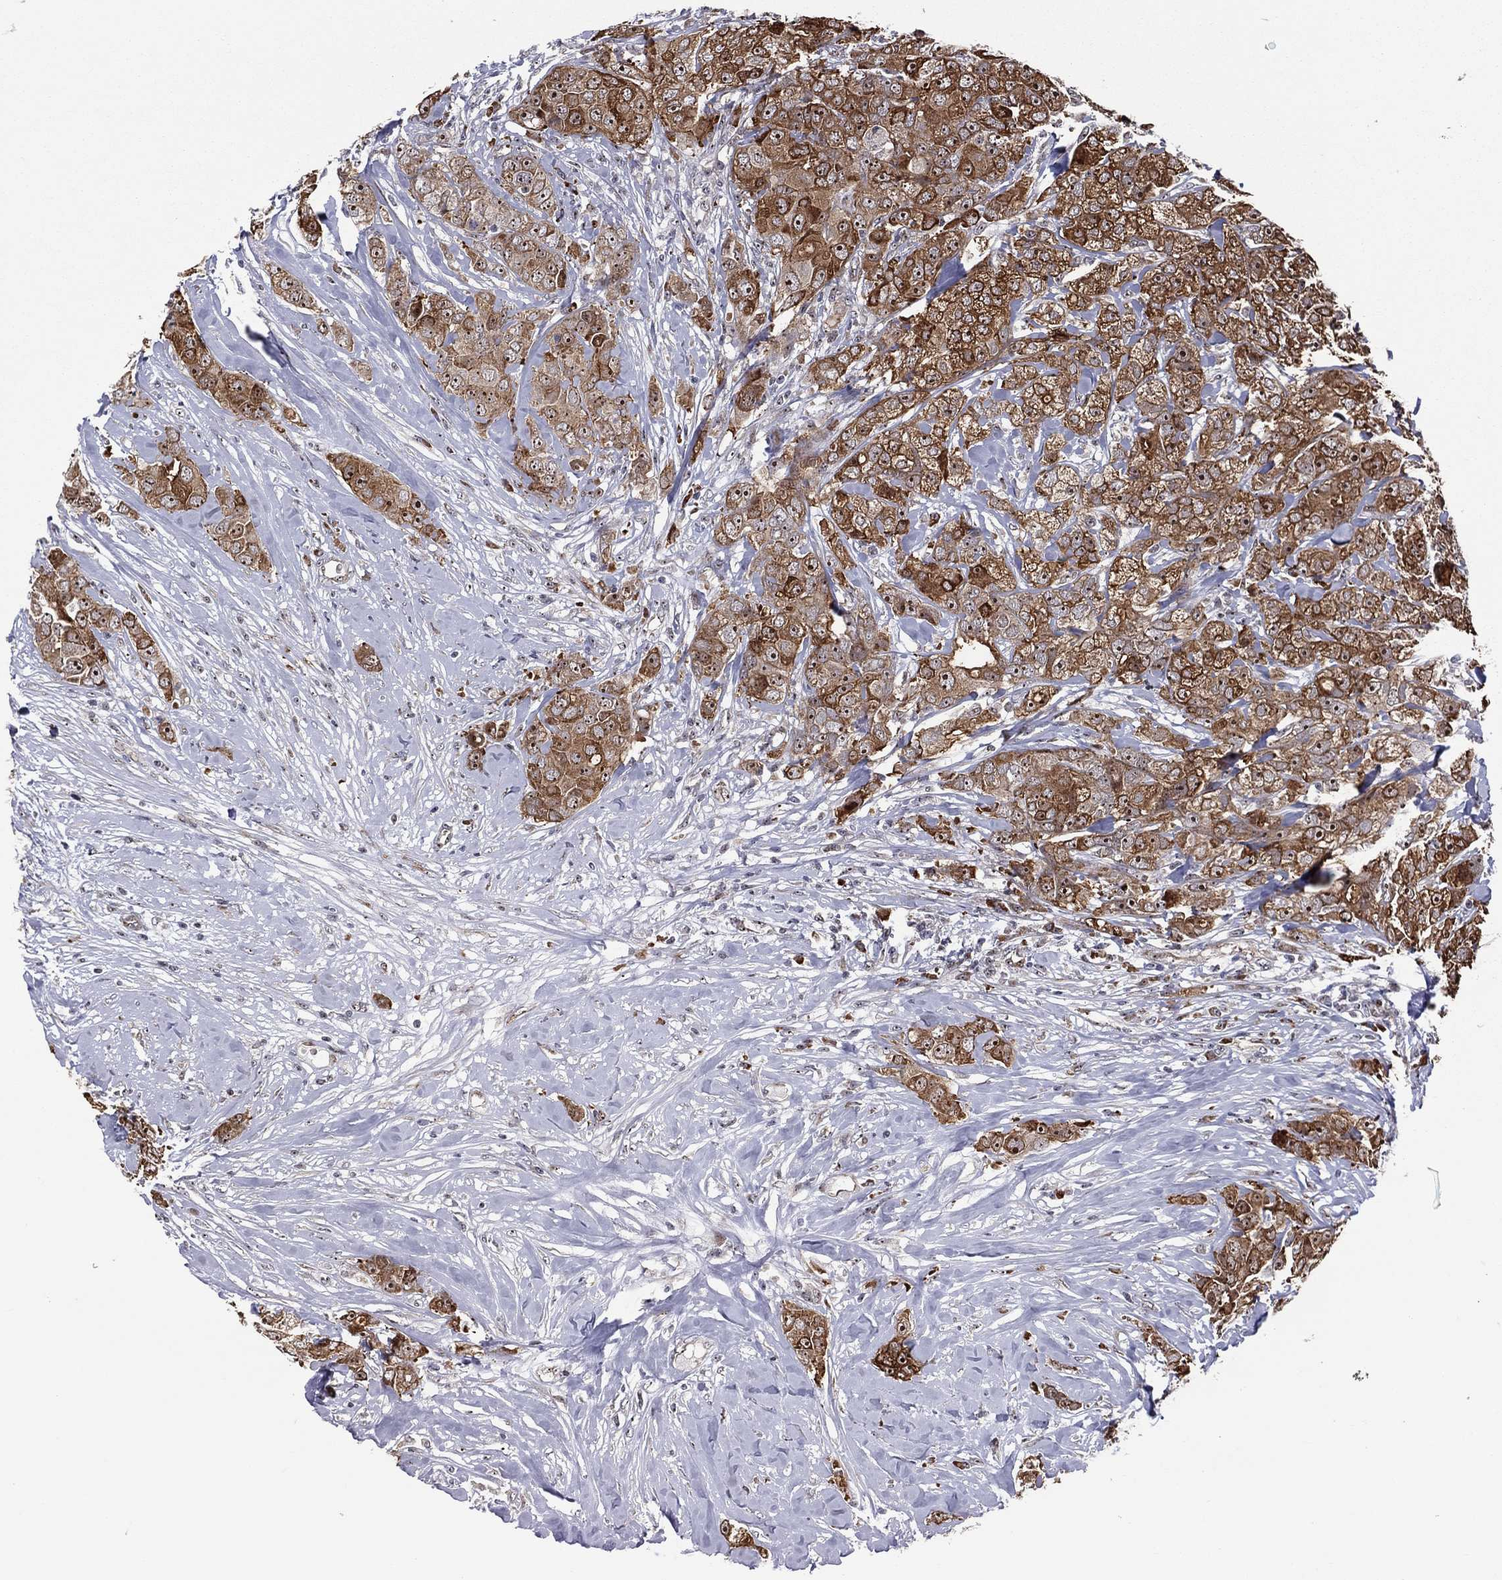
{"staining": {"intensity": "strong", "quantity": "25%-75%", "location": "cytoplasmic/membranous"}, "tissue": "breast cancer", "cell_type": "Tumor cells", "image_type": "cancer", "snomed": [{"axis": "morphology", "description": "Duct carcinoma"}, {"axis": "topography", "description": "Breast"}], "caption": "Invasive ductal carcinoma (breast) stained with a protein marker reveals strong staining in tumor cells.", "gene": "VHL", "patient": {"sex": "female", "age": 43}}